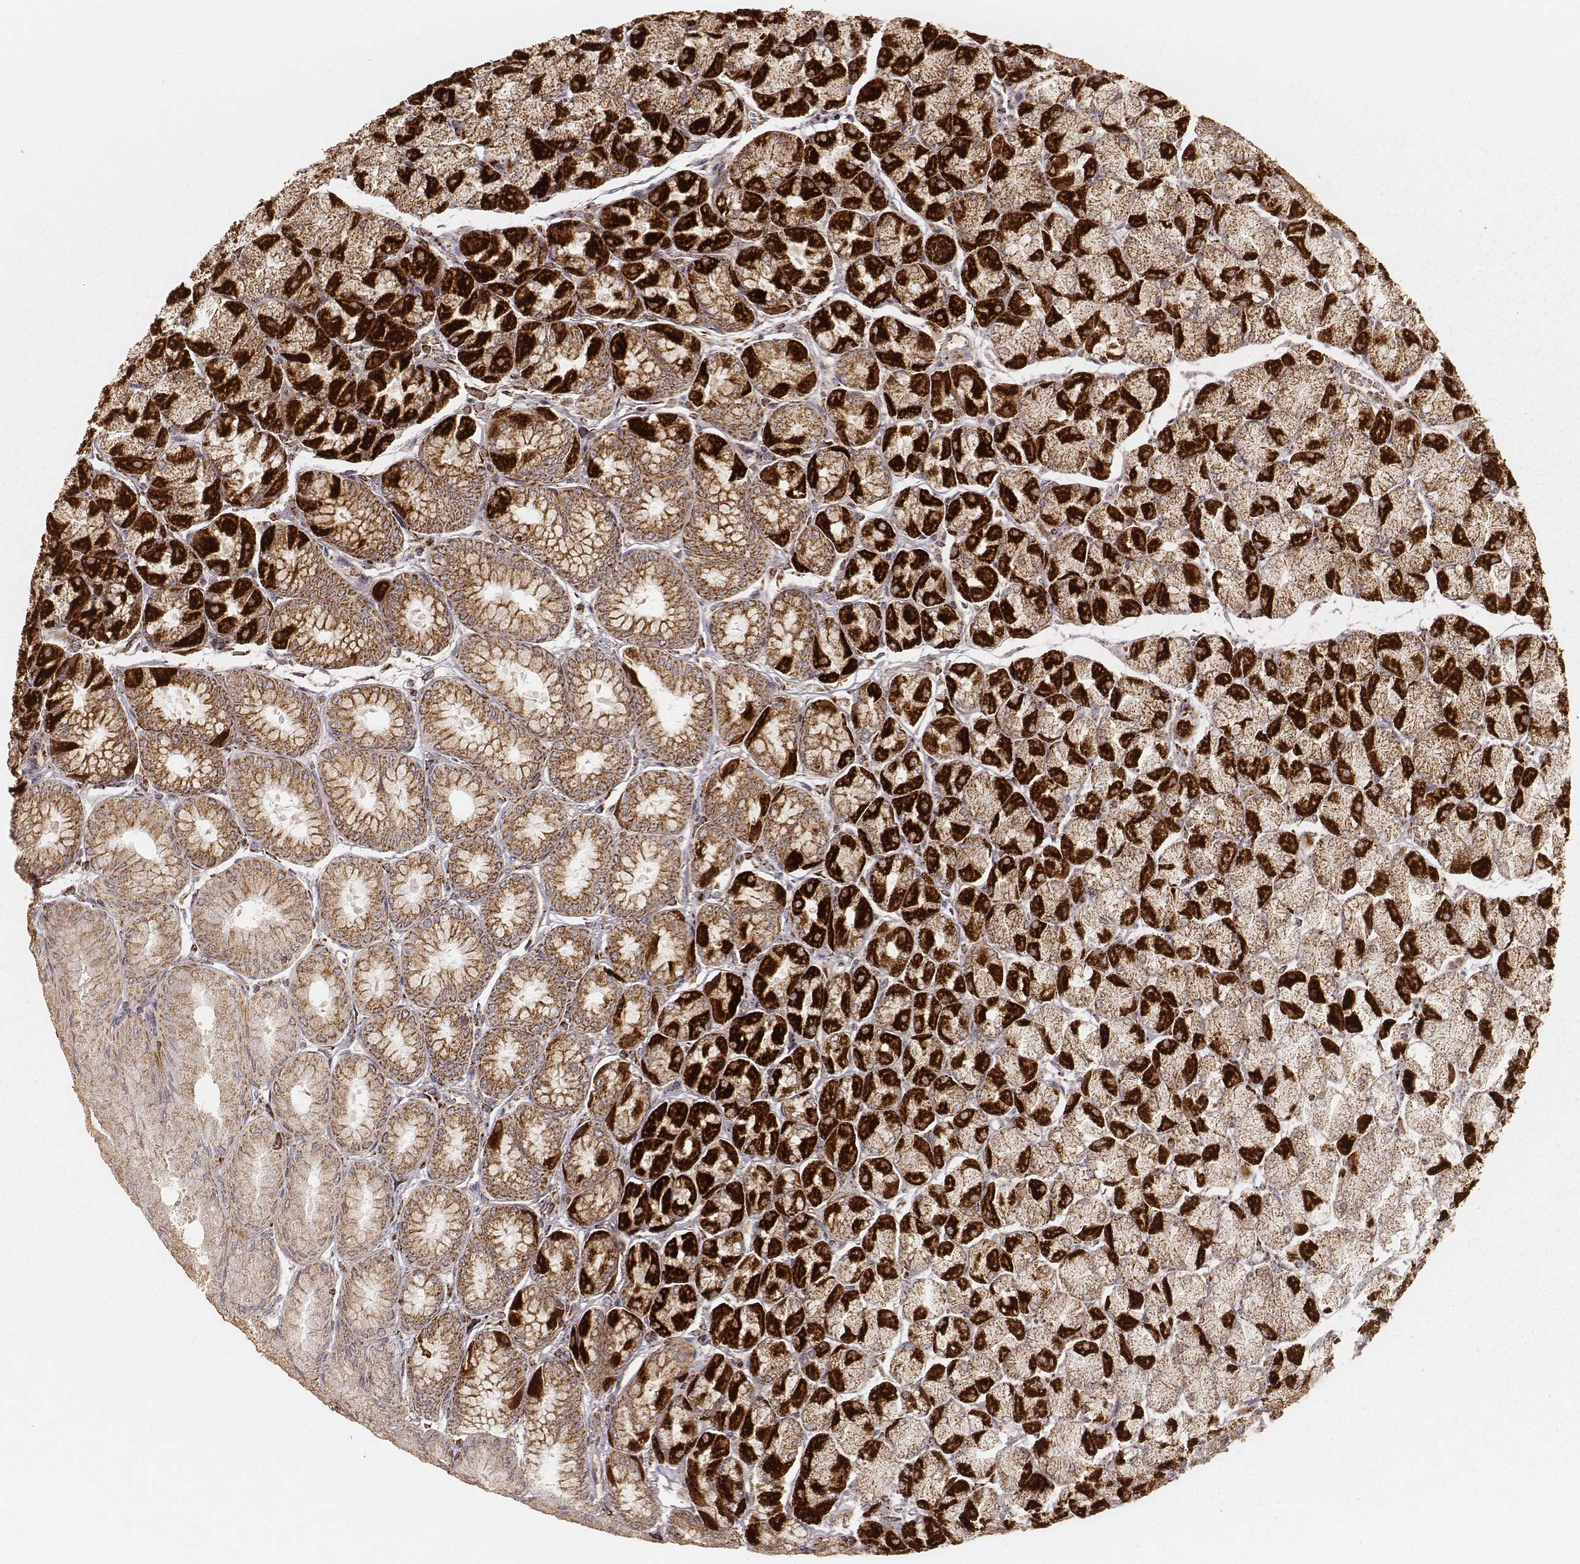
{"staining": {"intensity": "strong", "quantity": ">75%", "location": "cytoplasmic/membranous"}, "tissue": "stomach", "cell_type": "Glandular cells", "image_type": "normal", "snomed": [{"axis": "morphology", "description": "Normal tissue, NOS"}, {"axis": "topography", "description": "Stomach, upper"}], "caption": "Immunohistochemical staining of benign stomach demonstrates strong cytoplasmic/membranous protein positivity in about >75% of glandular cells.", "gene": "CS", "patient": {"sex": "male", "age": 60}}